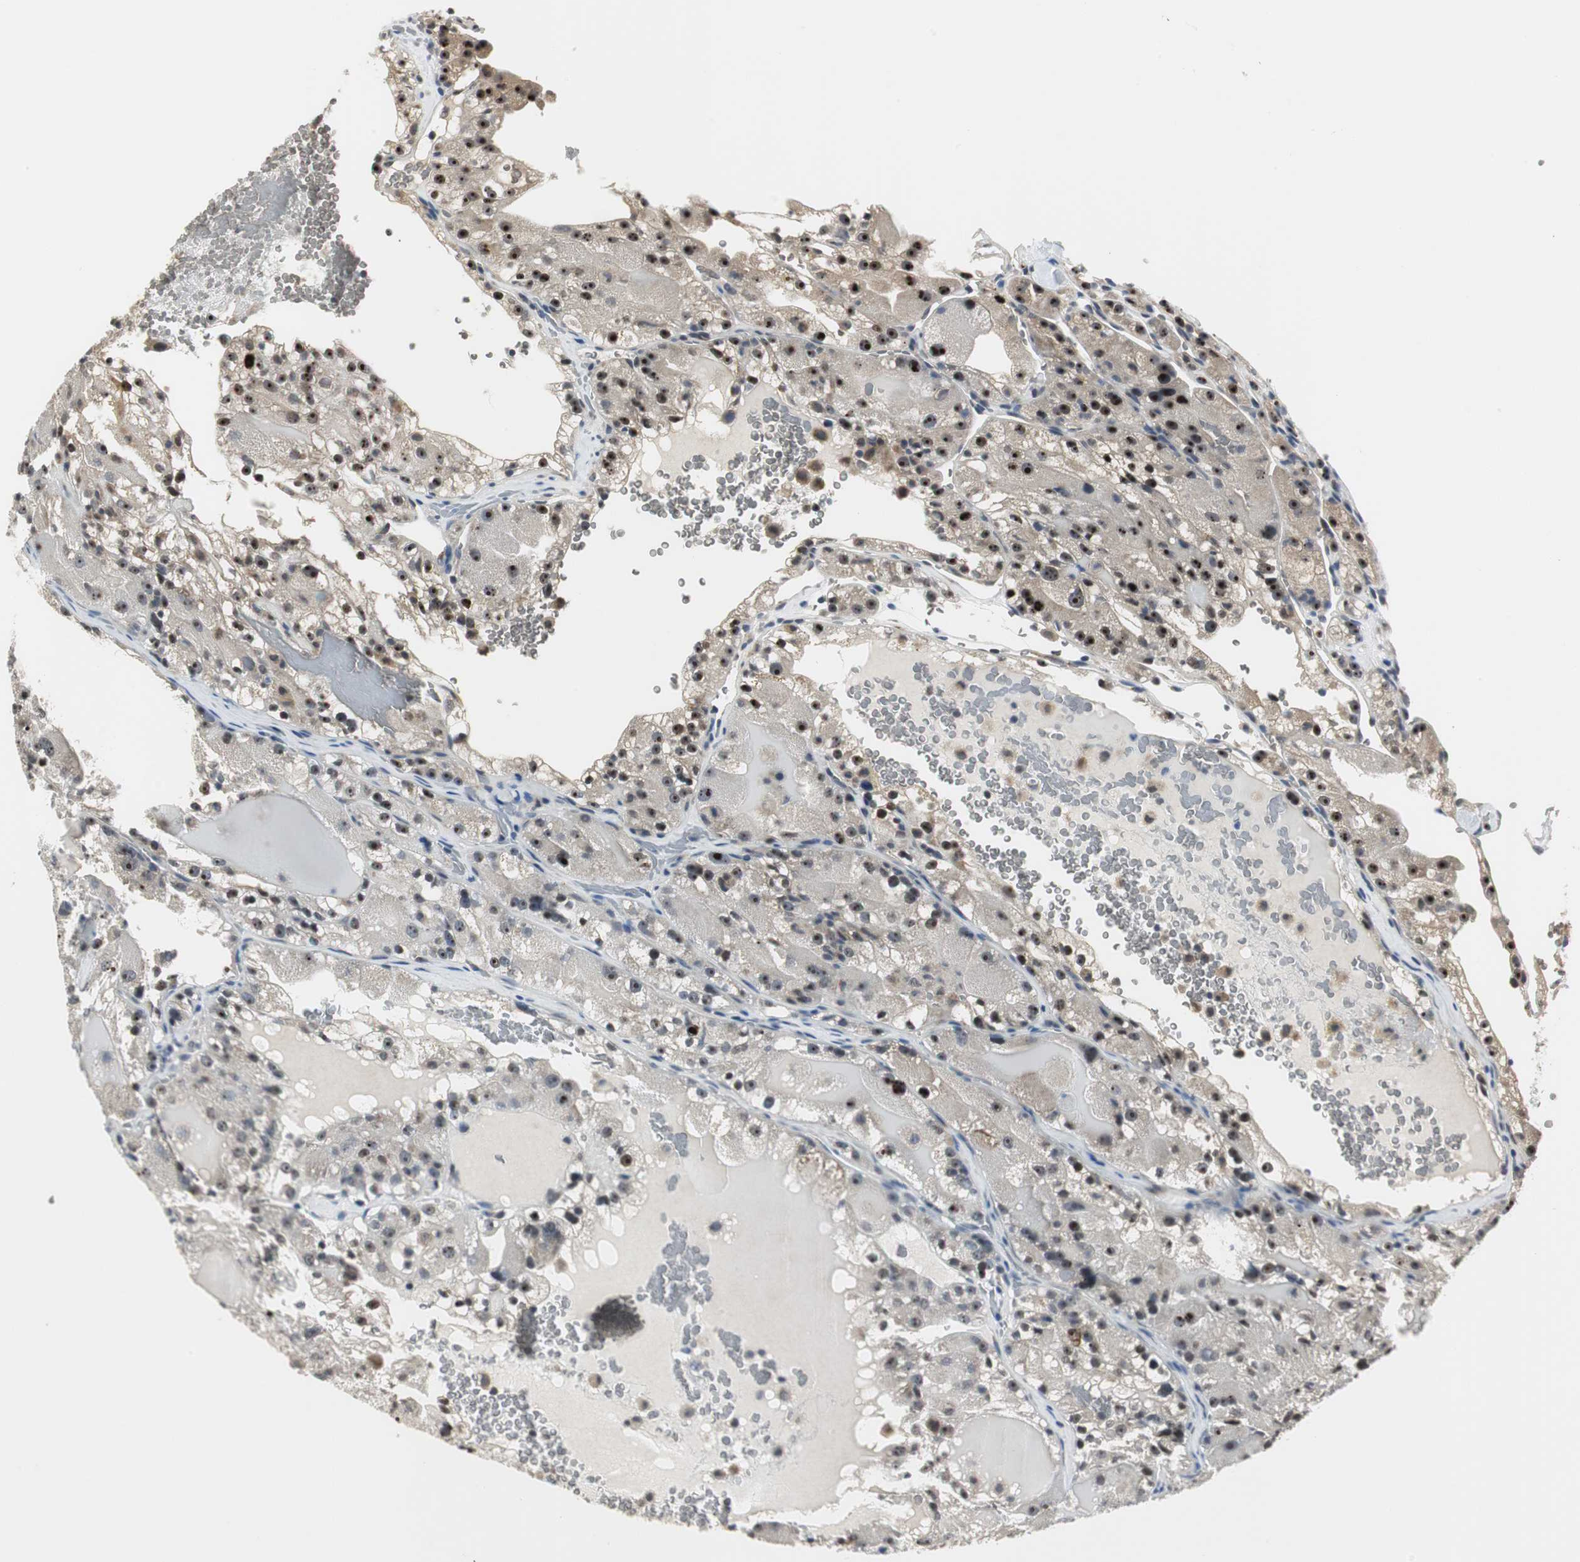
{"staining": {"intensity": "weak", "quantity": "25%-75%", "location": "cytoplasmic/membranous,nuclear"}, "tissue": "renal cancer", "cell_type": "Tumor cells", "image_type": "cancer", "snomed": [{"axis": "morphology", "description": "Normal tissue, NOS"}, {"axis": "morphology", "description": "Adenocarcinoma, NOS"}, {"axis": "topography", "description": "Kidney"}], "caption": "Immunohistochemistry (IHC) of renal adenocarcinoma reveals low levels of weak cytoplasmic/membranous and nuclear positivity in approximately 25%-75% of tumor cells. Nuclei are stained in blue.", "gene": "CCT5", "patient": {"sex": "male", "age": 61}}